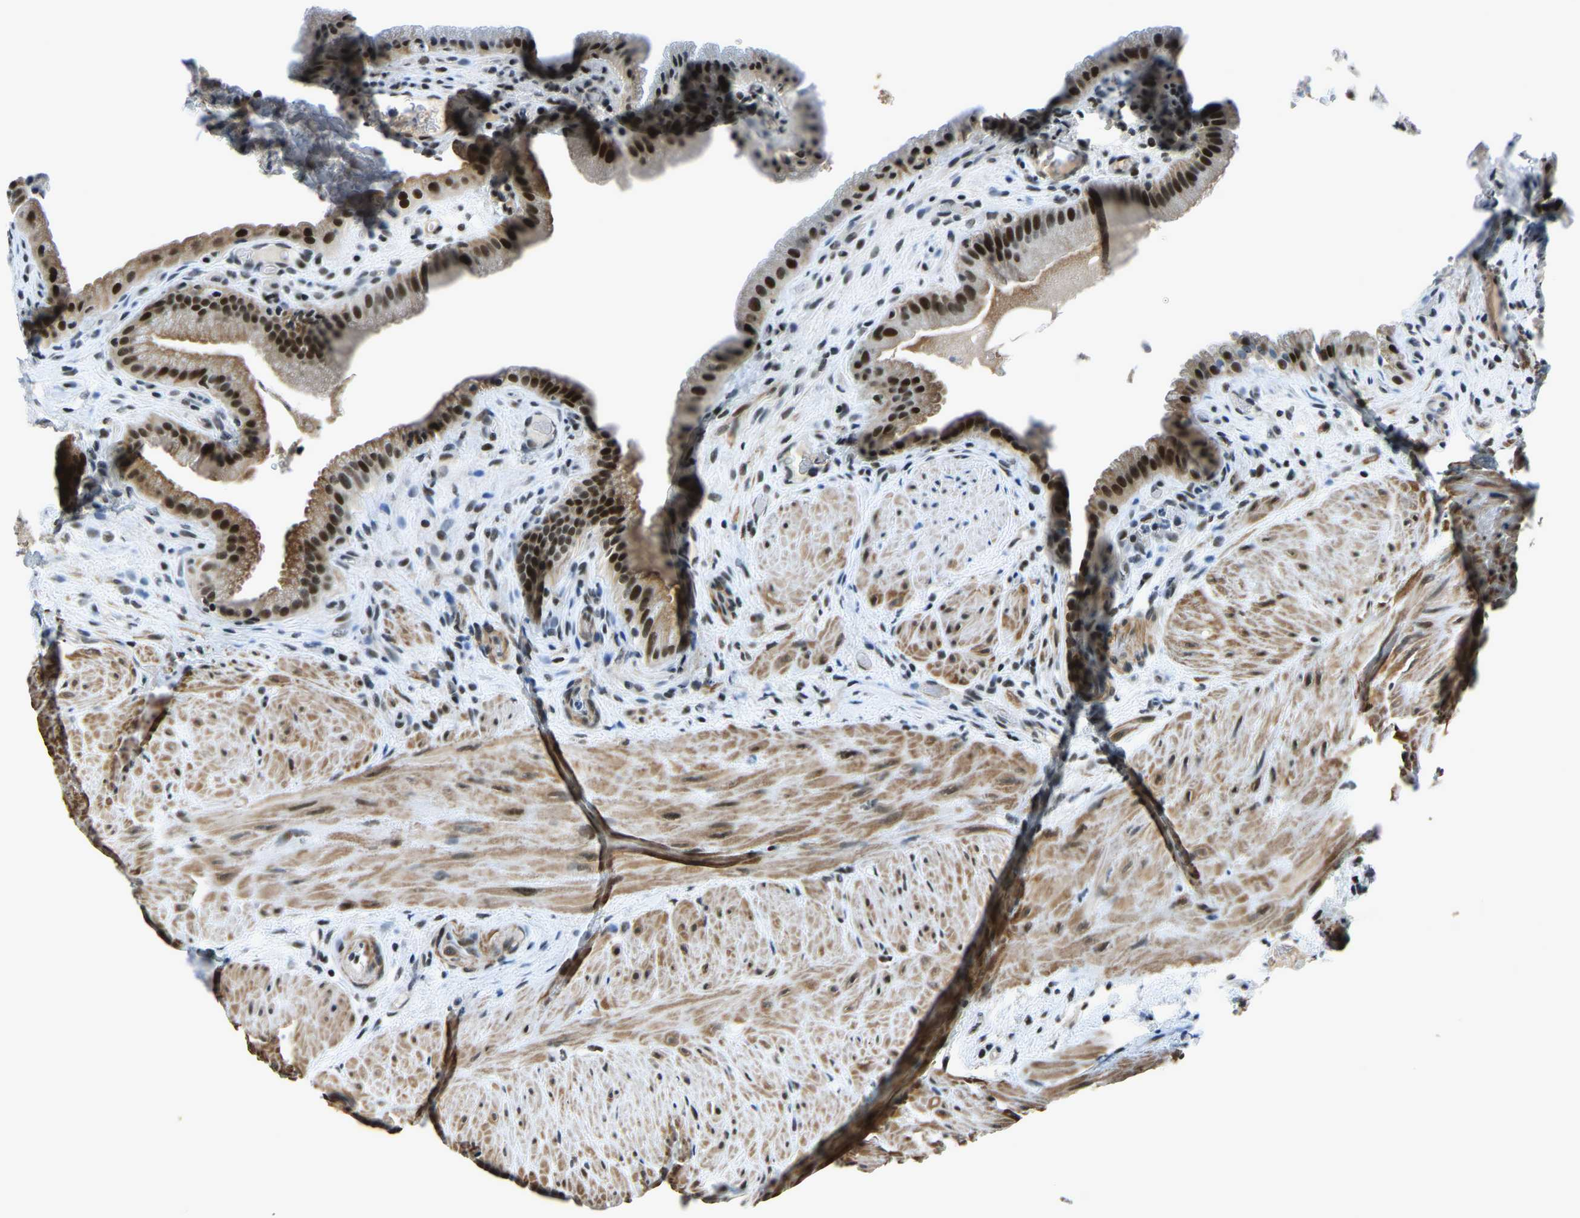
{"staining": {"intensity": "strong", "quantity": ">75%", "location": "cytoplasmic/membranous,nuclear"}, "tissue": "gallbladder", "cell_type": "Glandular cells", "image_type": "normal", "snomed": [{"axis": "morphology", "description": "Normal tissue, NOS"}, {"axis": "topography", "description": "Gallbladder"}], "caption": "This is an image of IHC staining of unremarkable gallbladder, which shows strong expression in the cytoplasmic/membranous,nuclear of glandular cells.", "gene": "PRCC", "patient": {"sex": "male", "age": 49}}